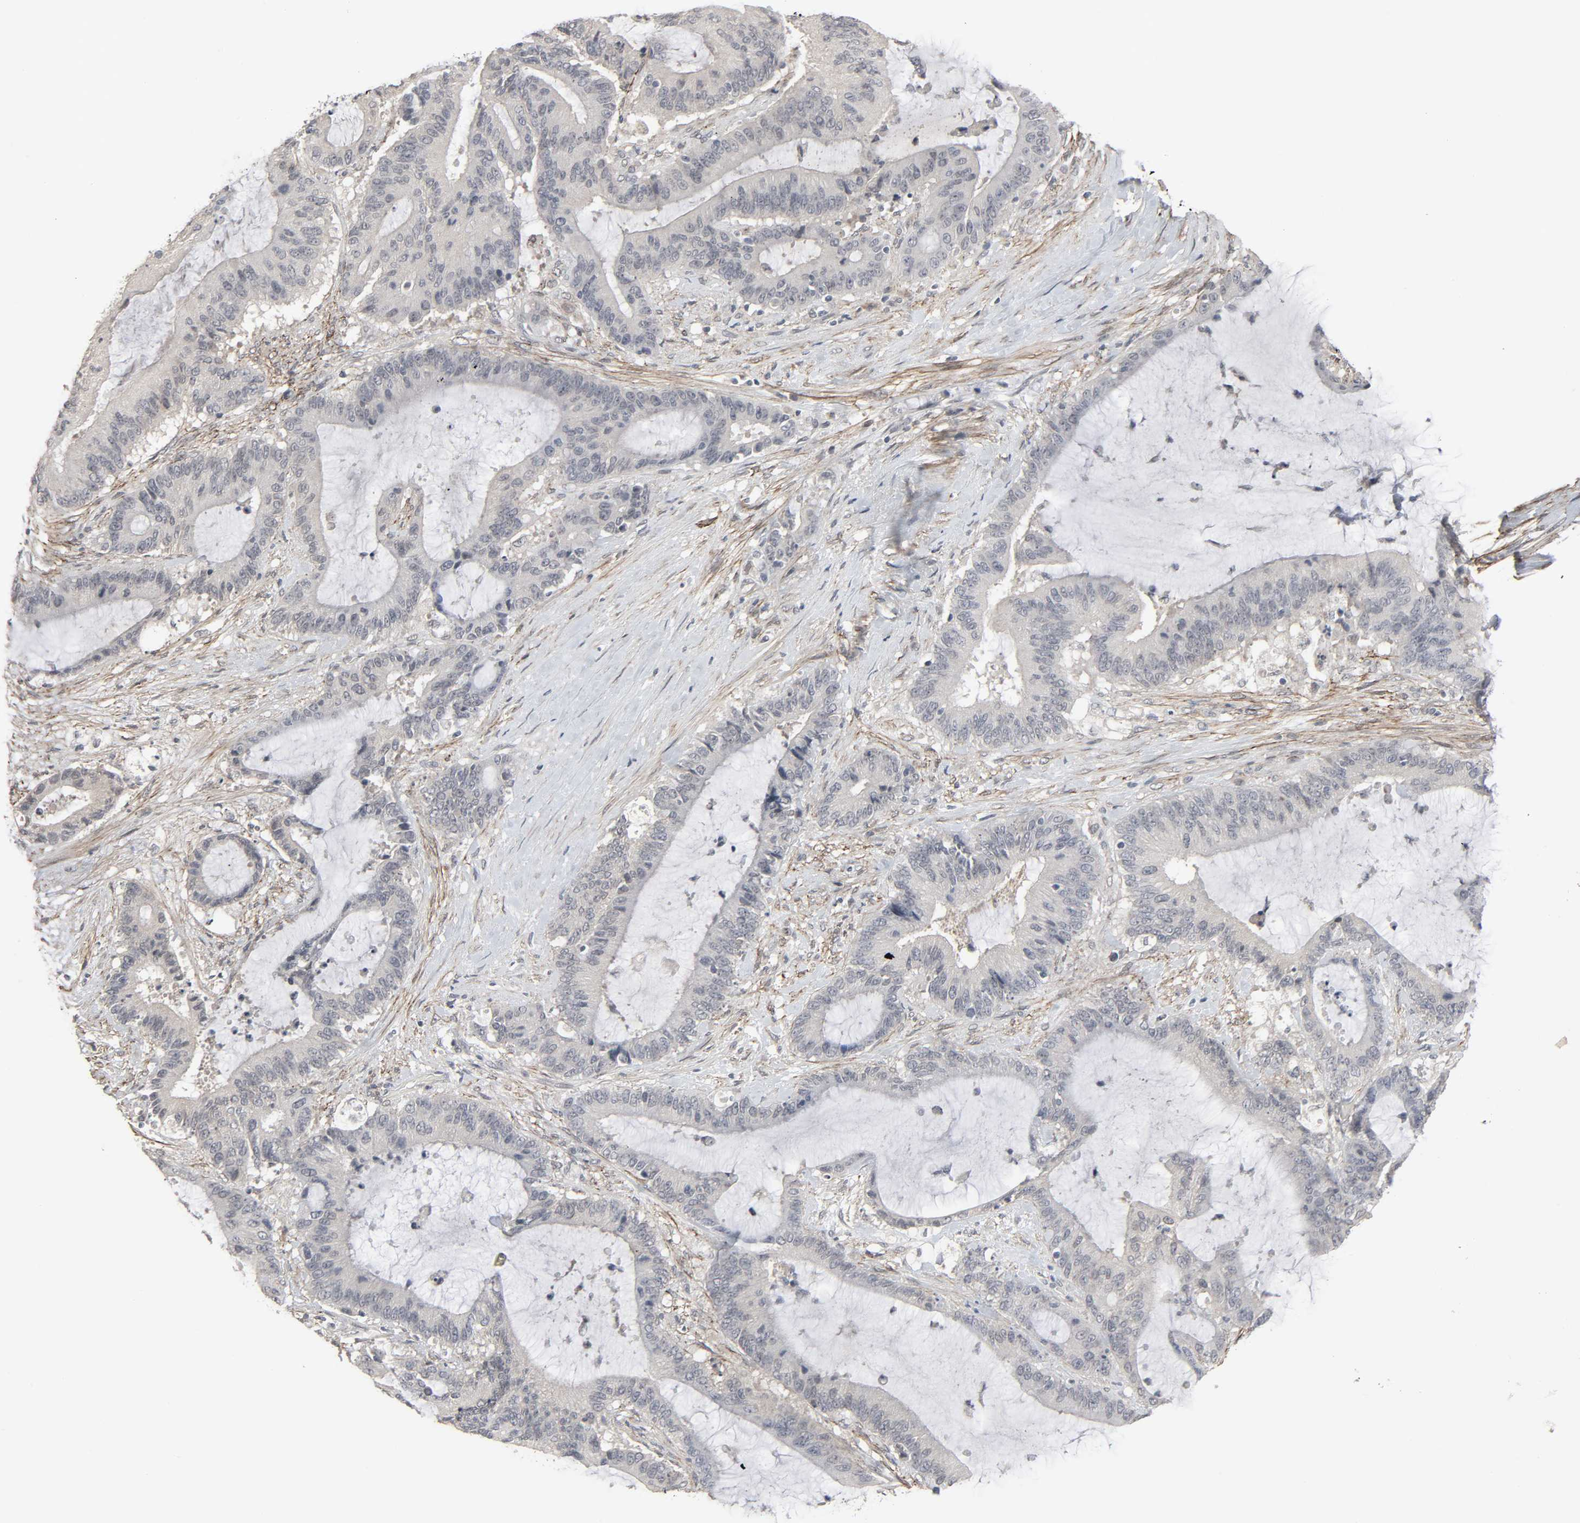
{"staining": {"intensity": "negative", "quantity": "none", "location": "none"}, "tissue": "liver cancer", "cell_type": "Tumor cells", "image_type": "cancer", "snomed": [{"axis": "morphology", "description": "Cholangiocarcinoma"}, {"axis": "topography", "description": "Liver"}], "caption": "Immunohistochemistry (IHC) micrograph of liver cholangiocarcinoma stained for a protein (brown), which reveals no positivity in tumor cells.", "gene": "ZNF222", "patient": {"sex": "female", "age": 73}}